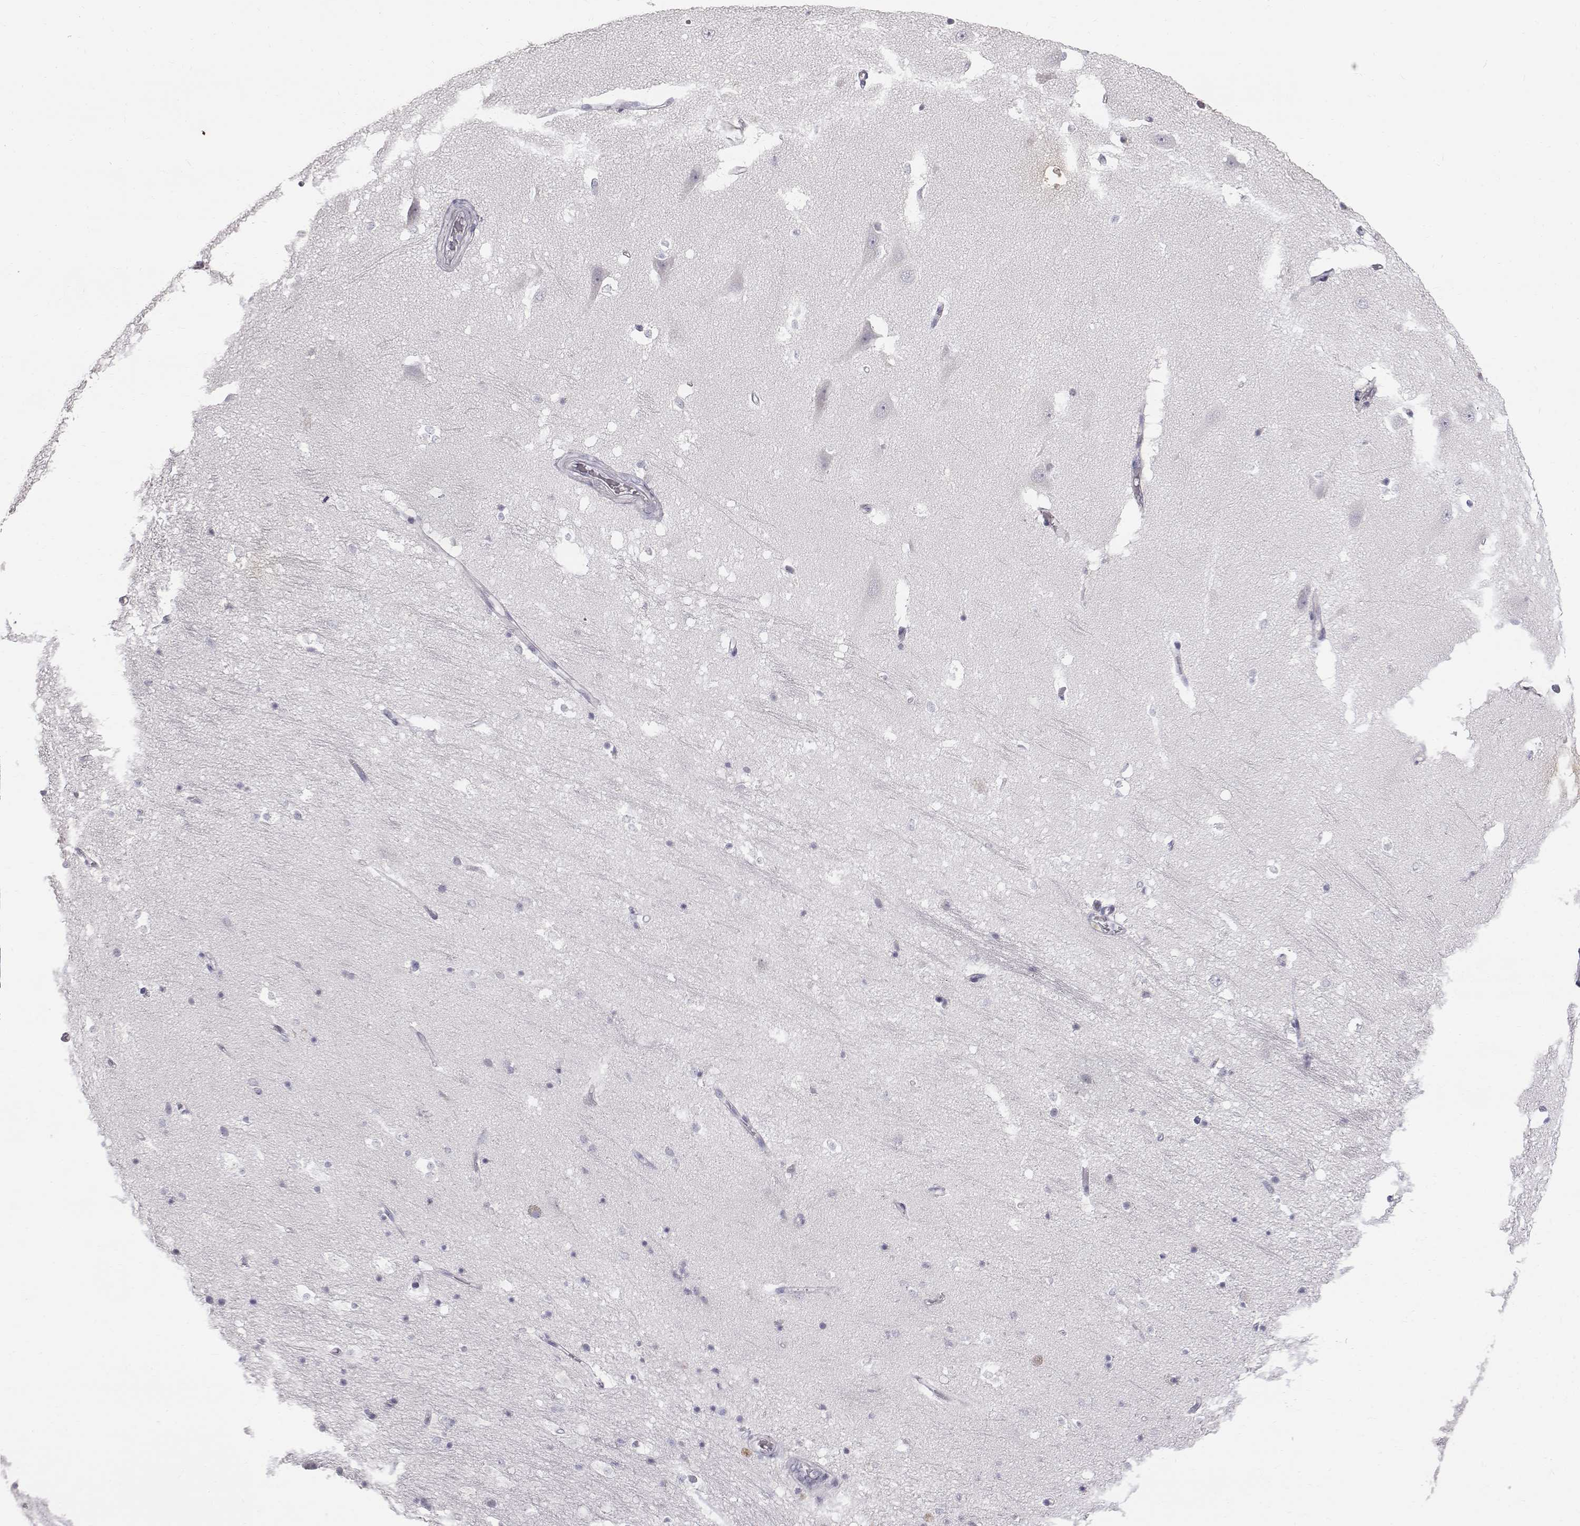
{"staining": {"intensity": "negative", "quantity": "none", "location": "none"}, "tissue": "hippocampus", "cell_type": "Glial cells", "image_type": "normal", "snomed": [{"axis": "morphology", "description": "Normal tissue, NOS"}, {"axis": "topography", "description": "Hippocampus"}], "caption": "Photomicrograph shows no protein expression in glial cells of benign hippocampus.", "gene": "C6orf58", "patient": {"sex": "male", "age": 44}}